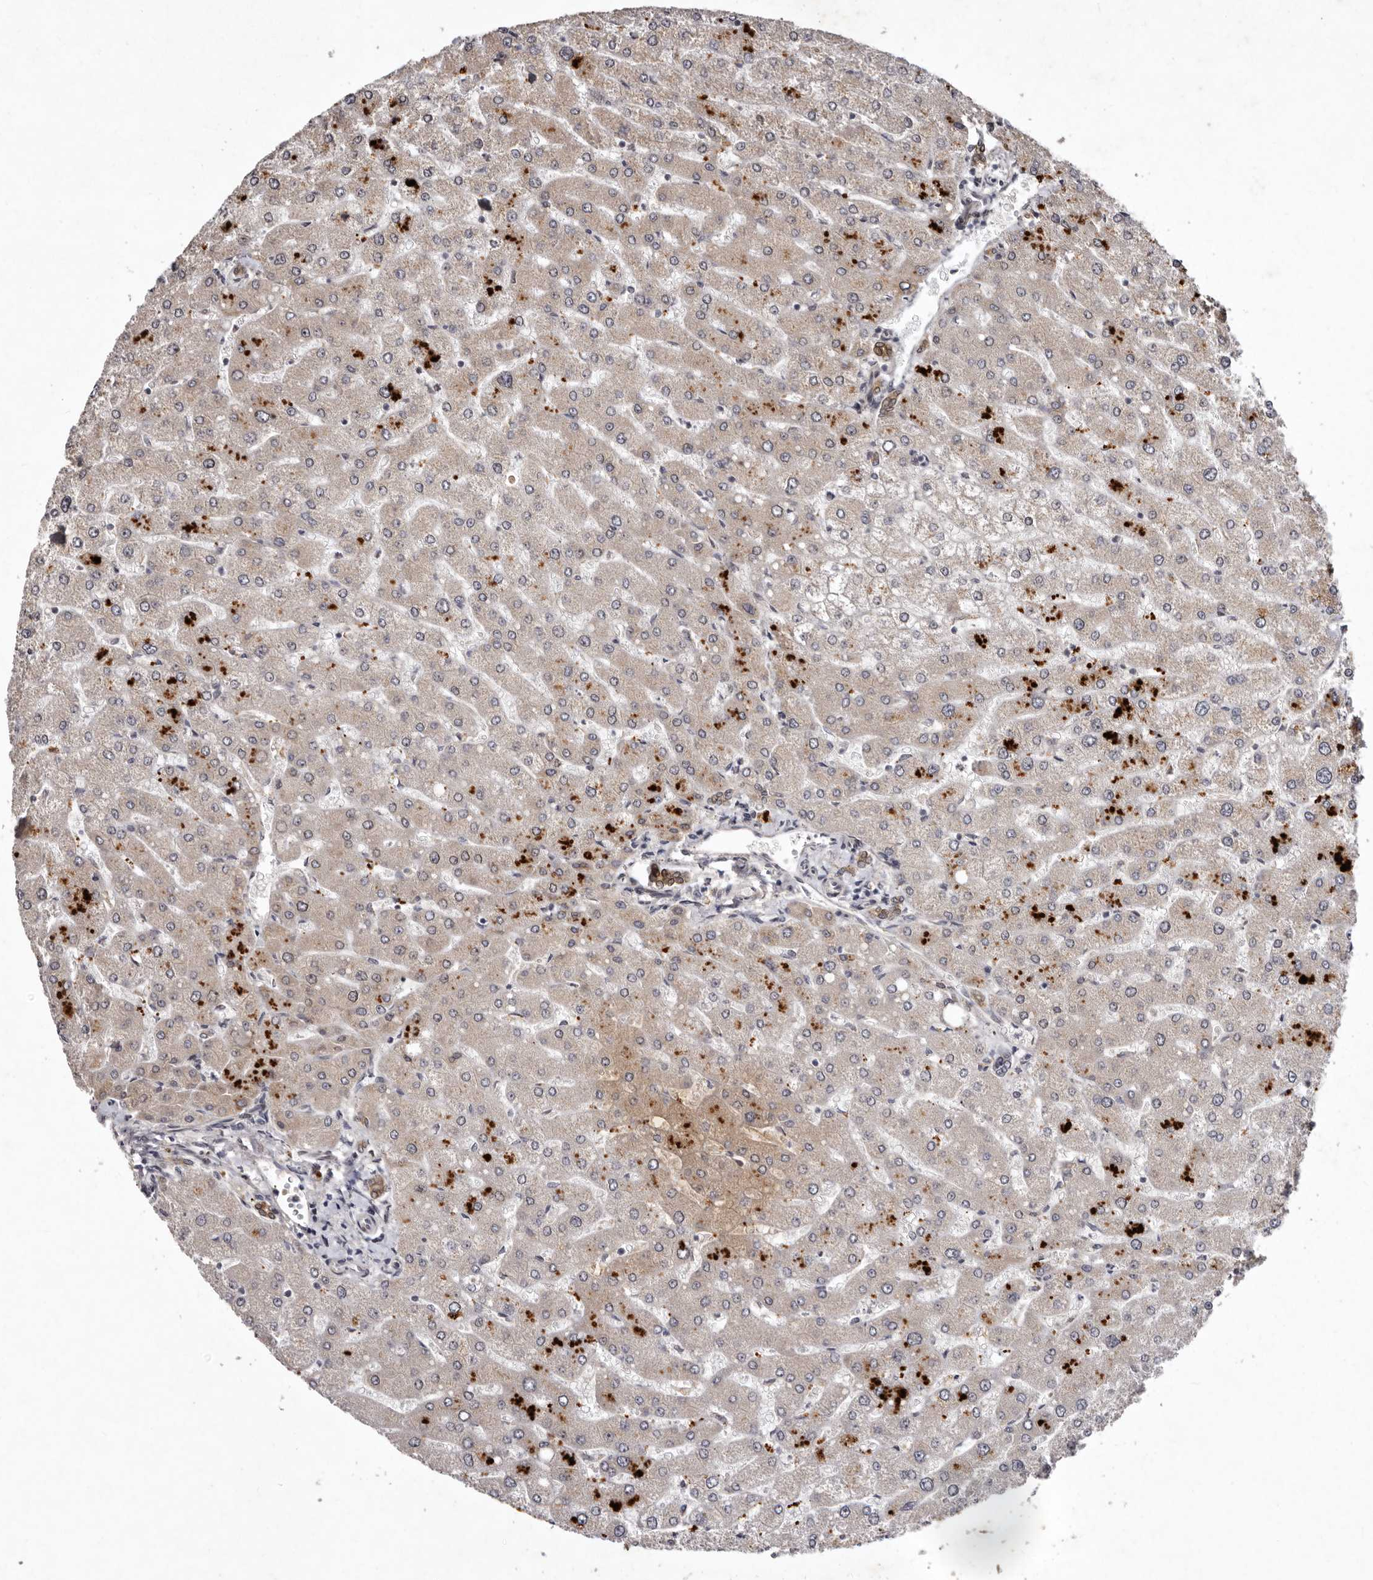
{"staining": {"intensity": "weak", "quantity": "25%-75%", "location": "cytoplasmic/membranous,nuclear"}, "tissue": "liver", "cell_type": "Cholangiocytes", "image_type": "normal", "snomed": [{"axis": "morphology", "description": "Normal tissue, NOS"}, {"axis": "topography", "description": "Liver"}], "caption": "Brown immunohistochemical staining in benign human liver reveals weak cytoplasmic/membranous,nuclear staining in about 25%-75% of cholangiocytes.", "gene": "ABL1", "patient": {"sex": "male", "age": 55}}